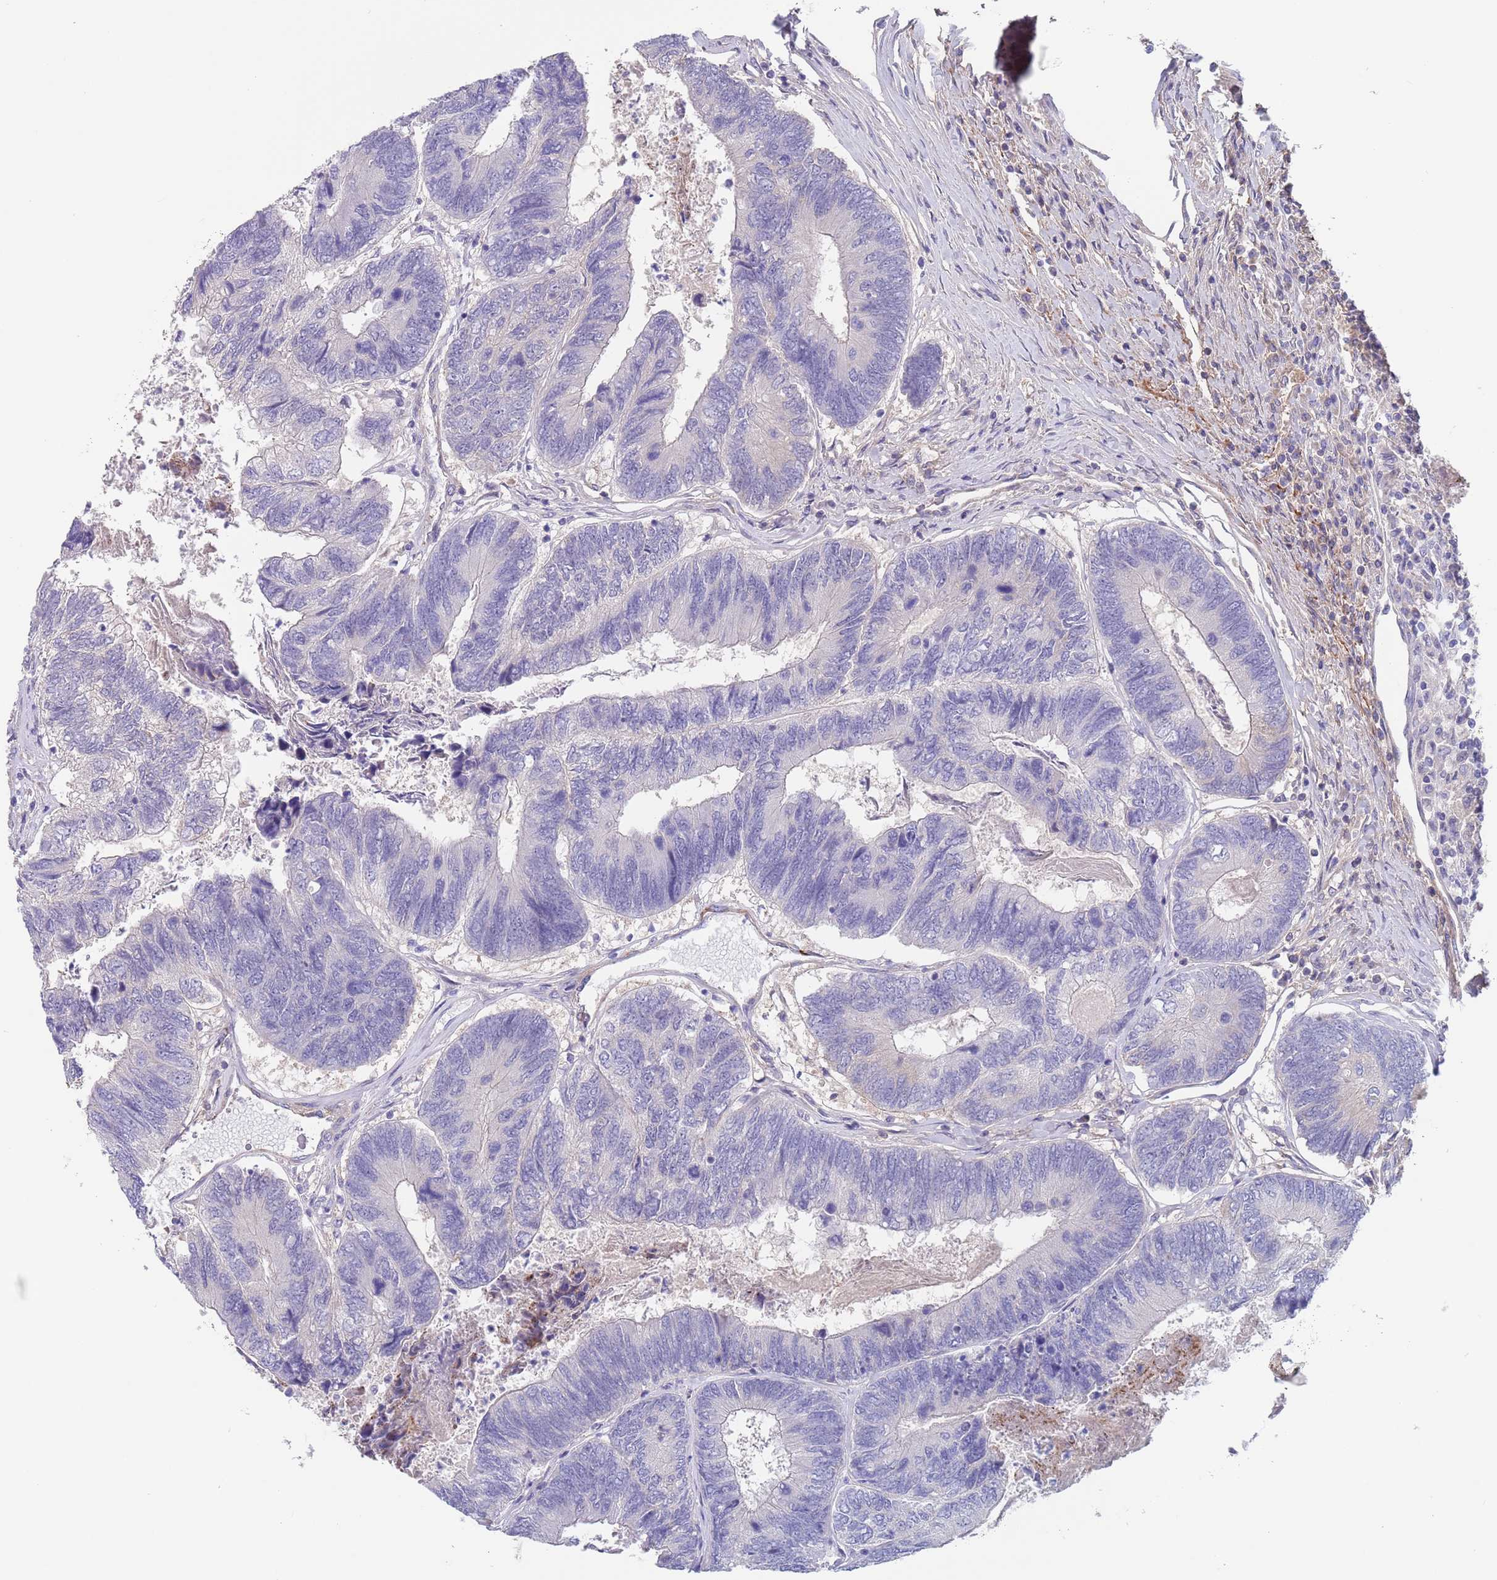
{"staining": {"intensity": "negative", "quantity": "none", "location": "none"}, "tissue": "colorectal cancer", "cell_type": "Tumor cells", "image_type": "cancer", "snomed": [{"axis": "morphology", "description": "Adenocarcinoma, NOS"}, {"axis": "topography", "description": "Colon"}], "caption": "This is an IHC micrograph of adenocarcinoma (colorectal). There is no staining in tumor cells.", "gene": "RNF169", "patient": {"sex": "female", "age": 67}}